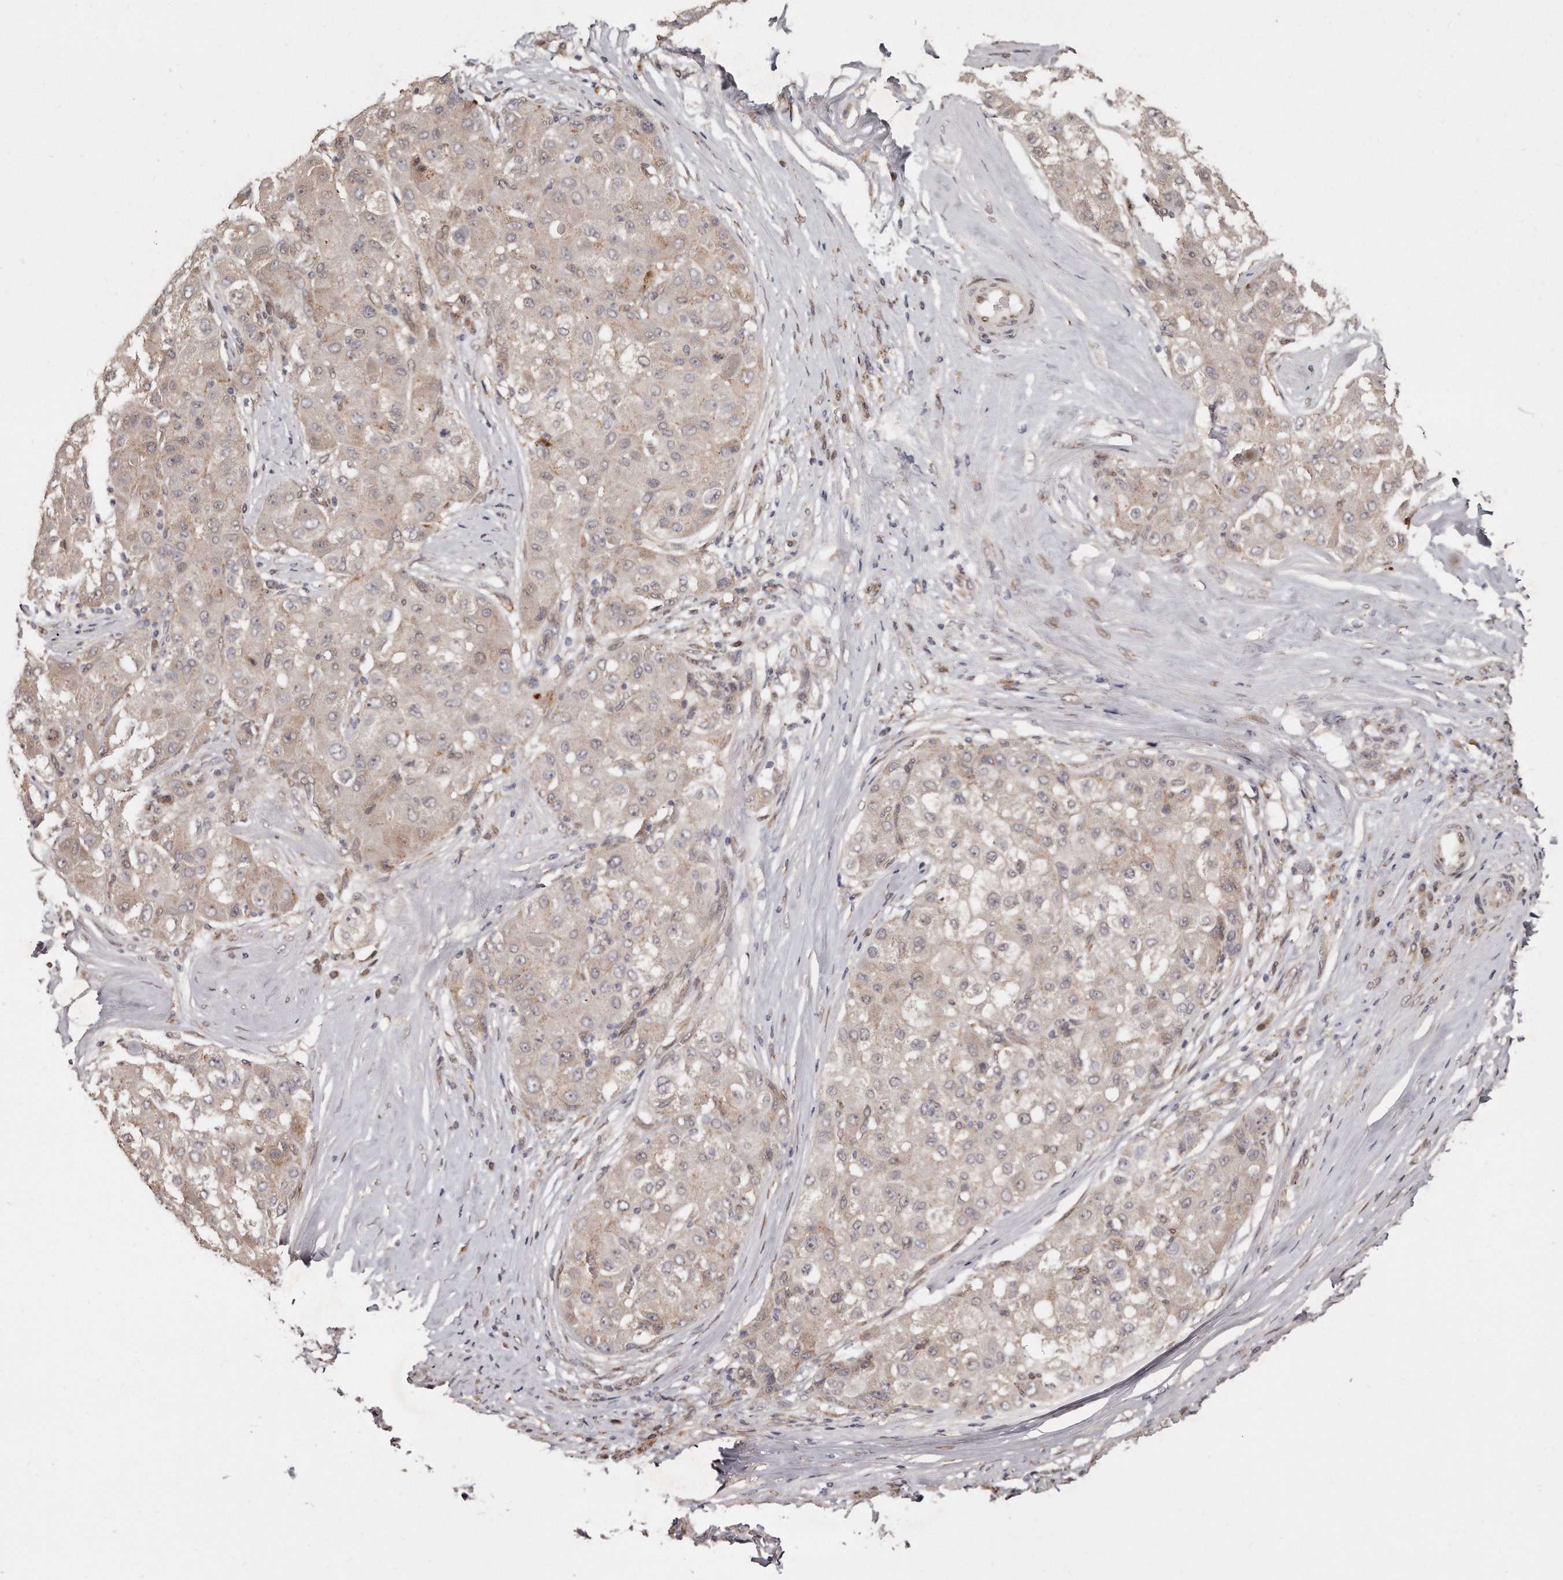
{"staining": {"intensity": "weak", "quantity": ">75%", "location": "cytoplasmic/membranous"}, "tissue": "liver cancer", "cell_type": "Tumor cells", "image_type": "cancer", "snomed": [{"axis": "morphology", "description": "Carcinoma, Hepatocellular, NOS"}, {"axis": "topography", "description": "Liver"}], "caption": "Tumor cells show low levels of weak cytoplasmic/membranous staining in approximately >75% of cells in liver hepatocellular carcinoma.", "gene": "HASPIN", "patient": {"sex": "male", "age": 80}}